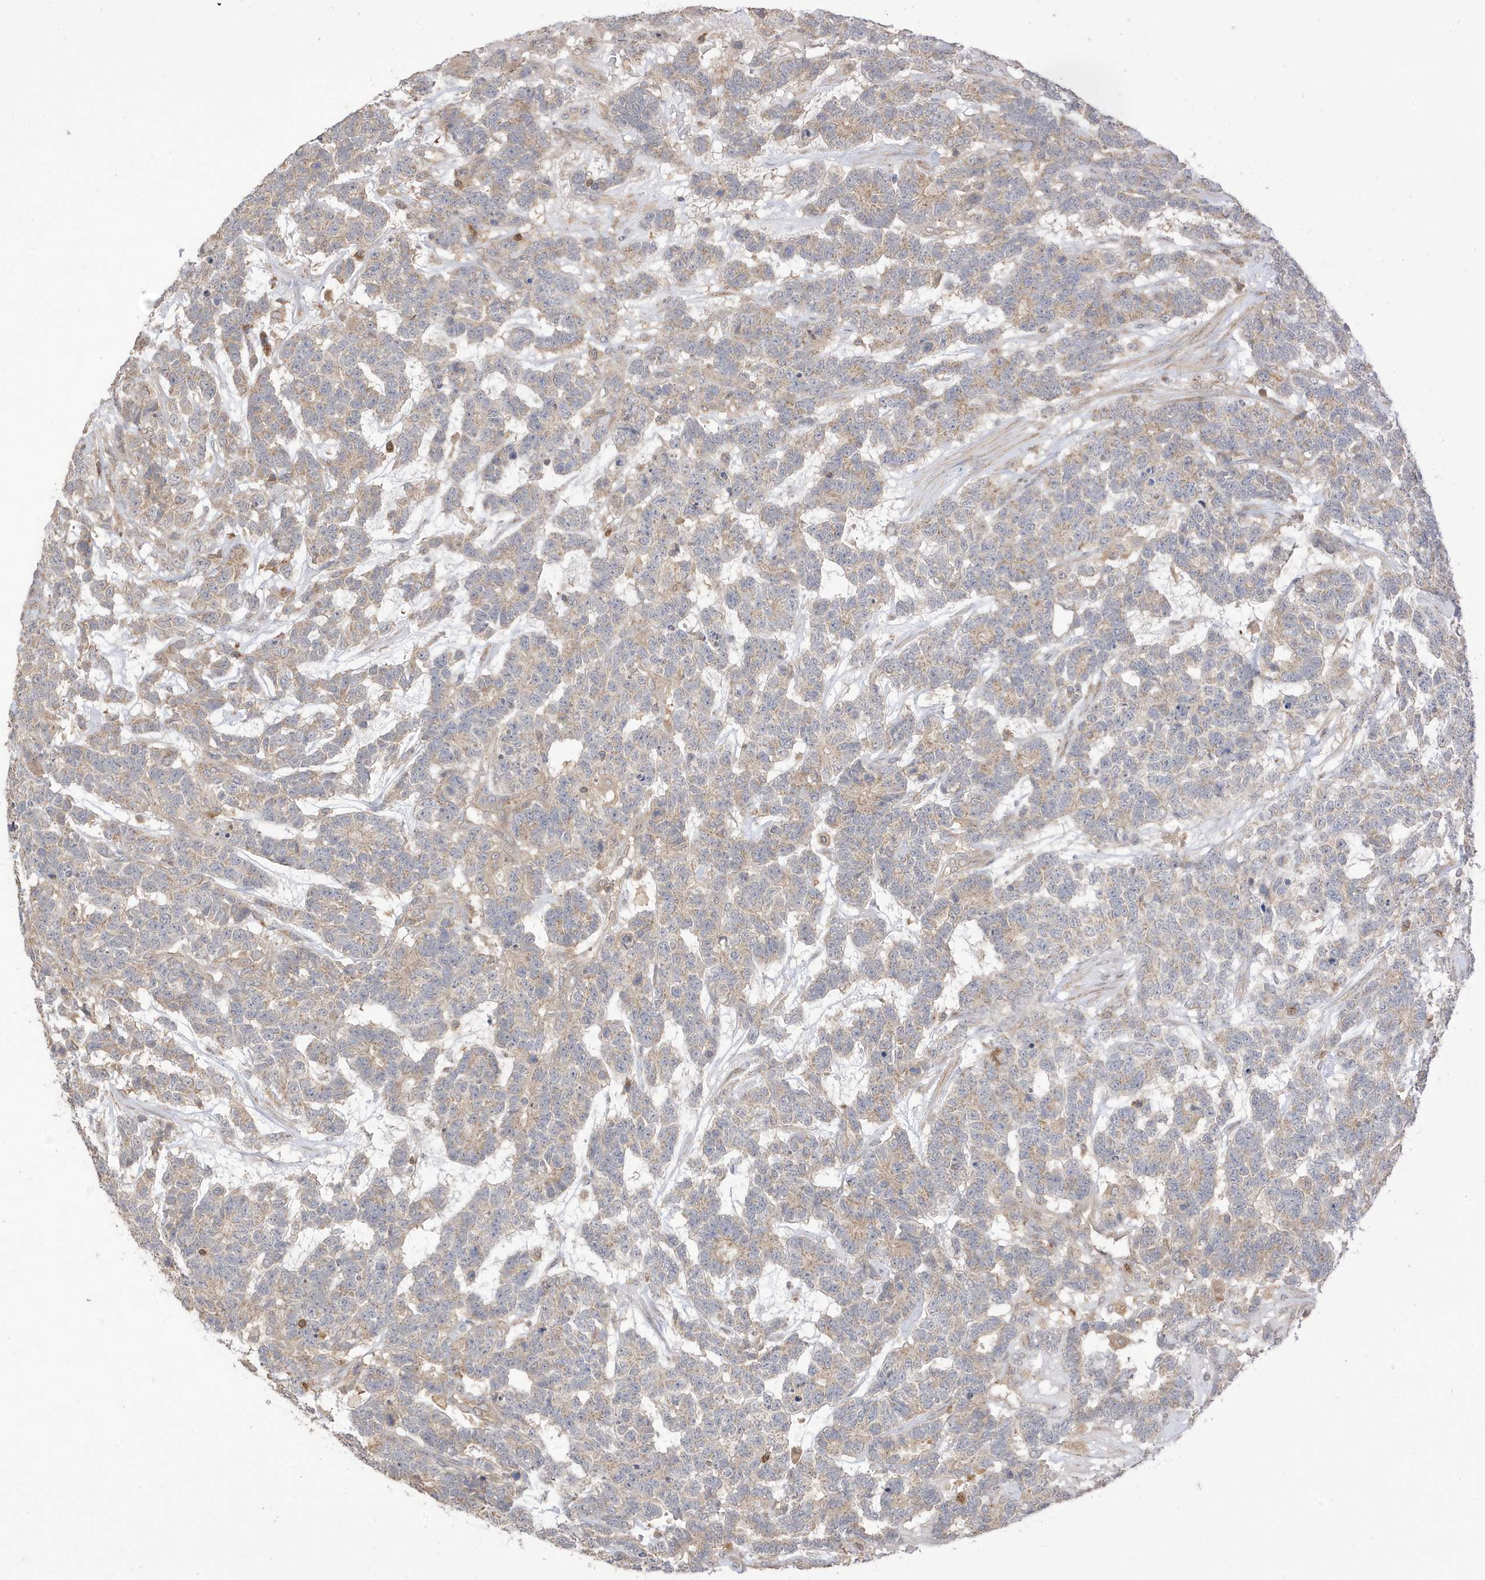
{"staining": {"intensity": "weak", "quantity": "25%-75%", "location": "cytoplasmic/membranous"}, "tissue": "testis cancer", "cell_type": "Tumor cells", "image_type": "cancer", "snomed": [{"axis": "morphology", "description": "Carcinoma, Embryonal, NOS"}, {"axis": "topography", "description": "Testis"}], "caption": "Protein expression analysis of human testis cancer reveals weak cytoplasmic/membranous staining in about 25%-75% of tumor cells.", "gene": "TAB3", "patient": {"sex": "male", "age": 26}}